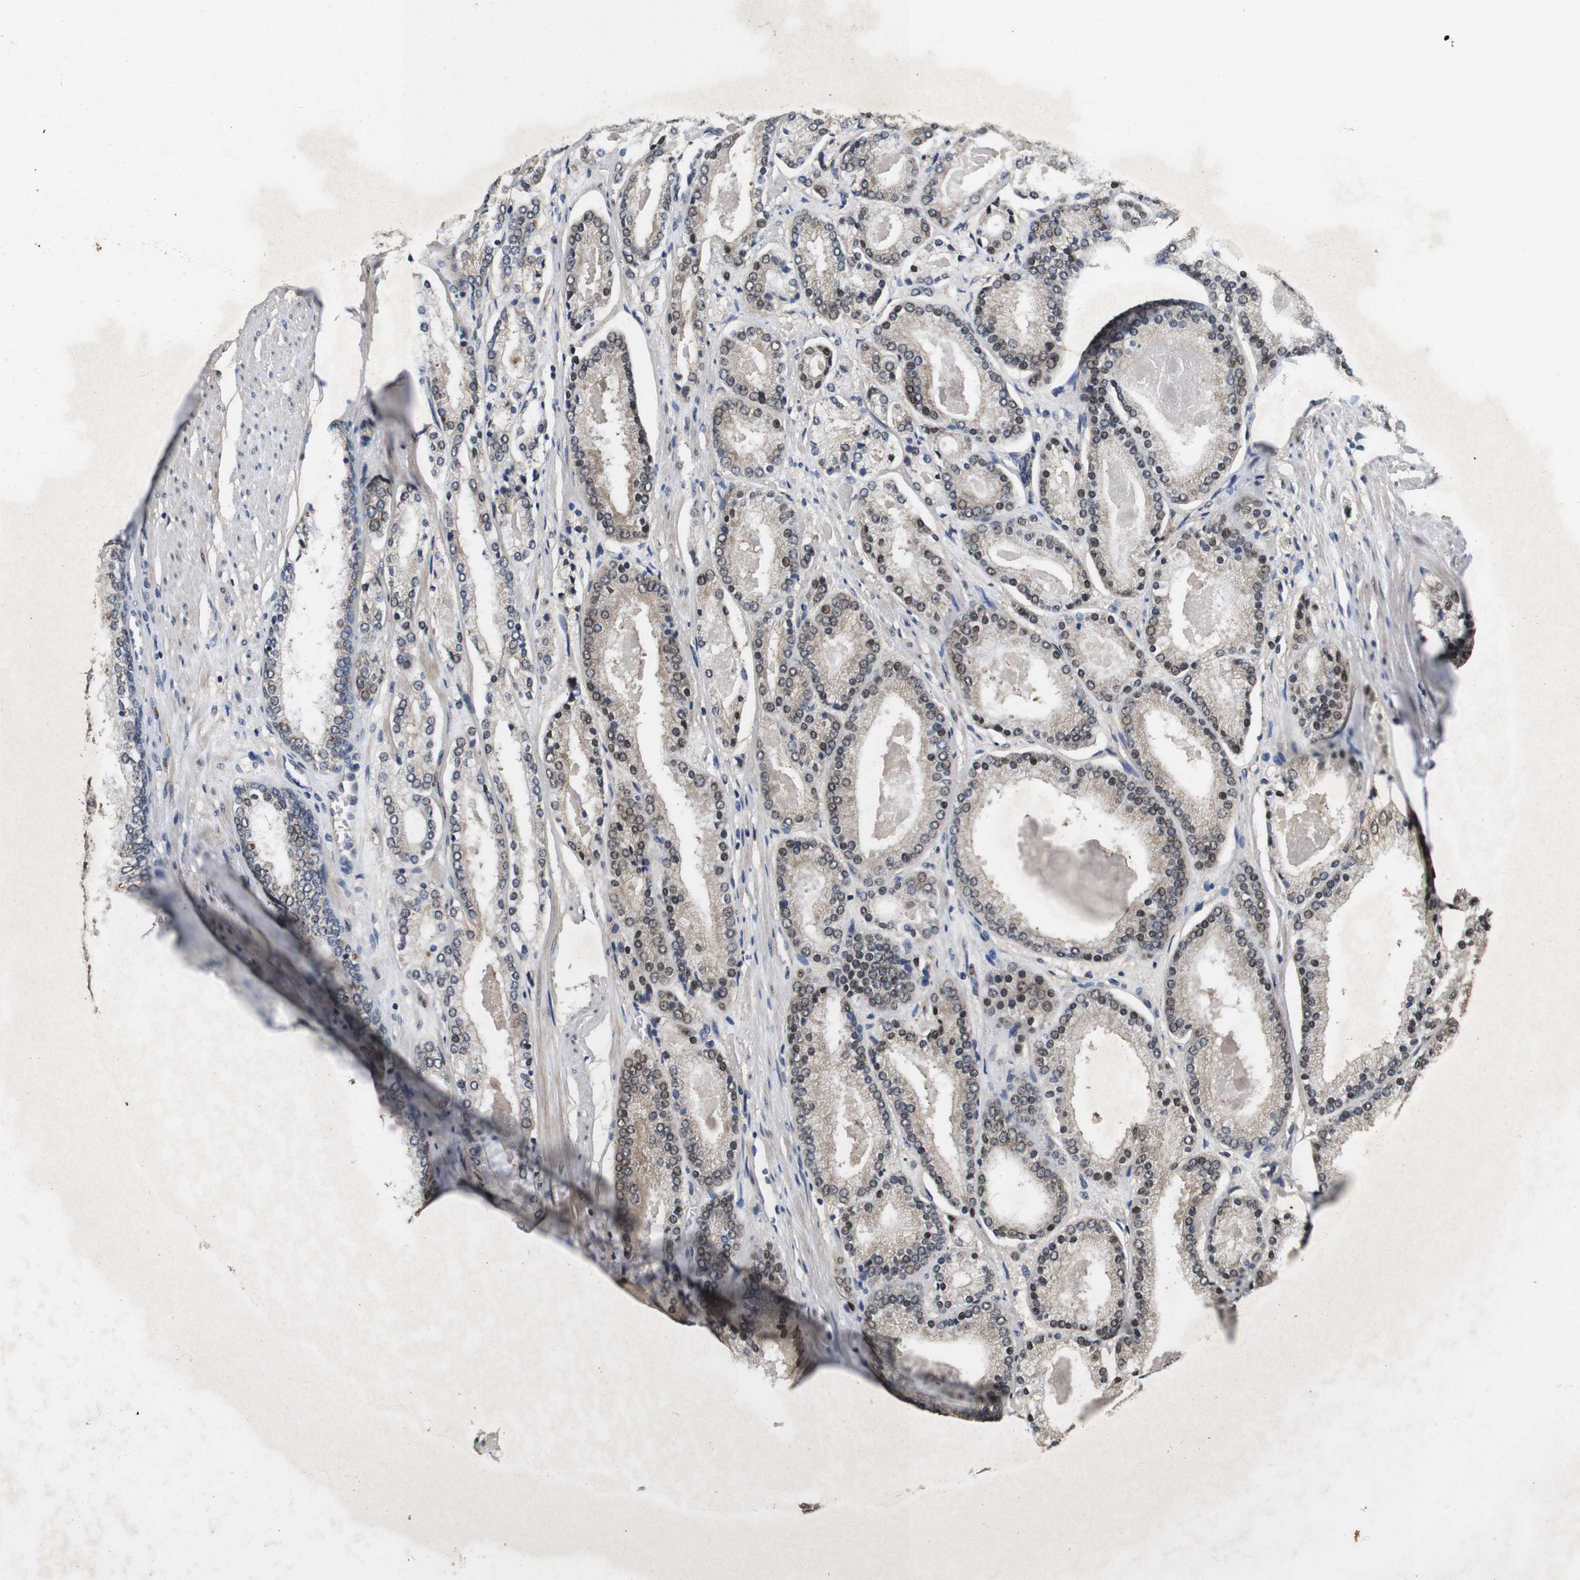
{"staining": {"intensity": "weak", "quantity": ">75%", "location": "cytoplasmic/membranous,nuclear"}, "tissue": "prostate cancer", "cell_type": "Tumor cells", "image_type": "cancer", "snomed": [{"axis": "morphology", "description": "Adenocarcinoma, Low grade"}, {"axis": "topography", "description": "Prostate"}], "caption": "Human prostate adenocarcinoma (low-grade) stained with a protein marker exhibits weak staining in tumor cells.", "gene": "ZBTB46", "patient": {"sex": "male", "age": 59}}